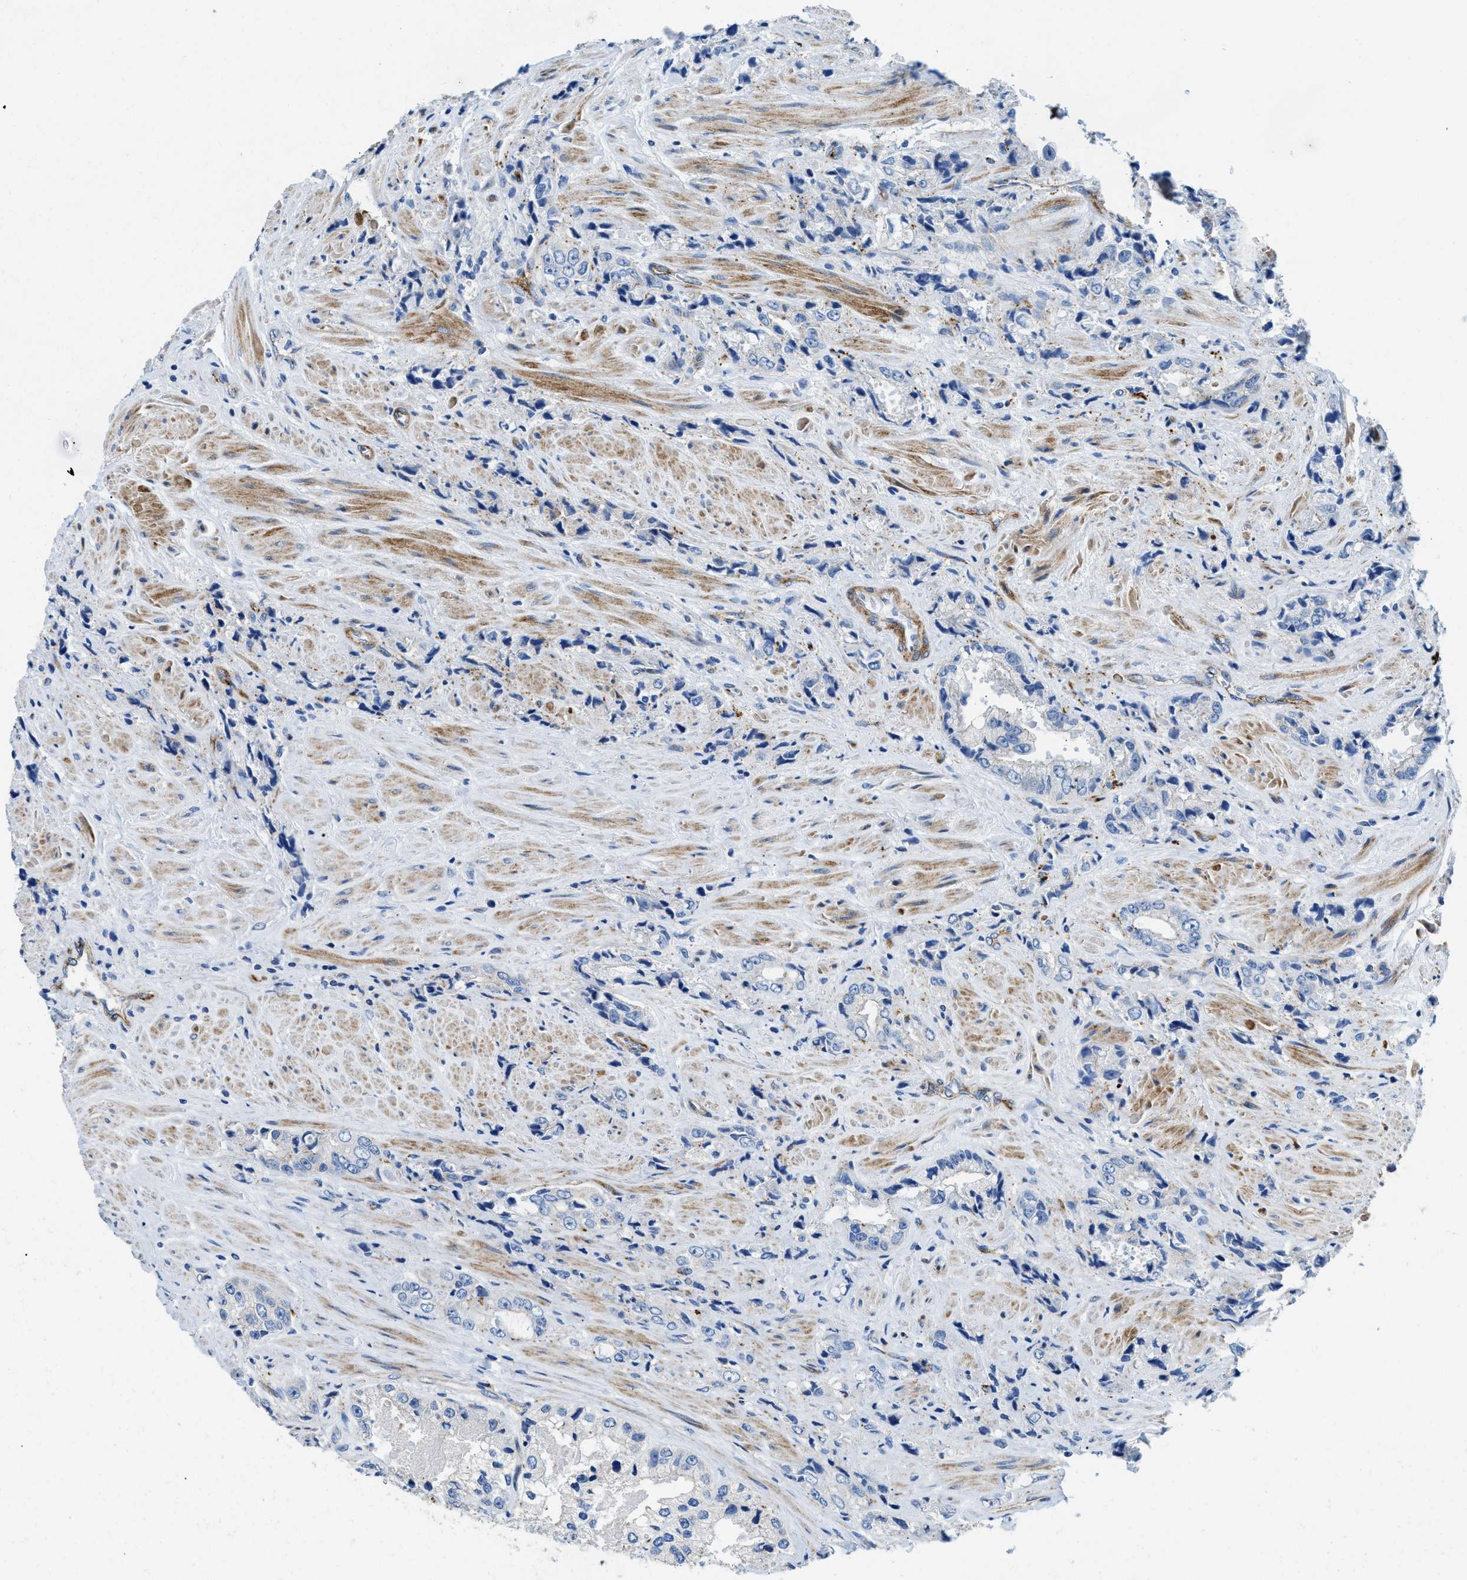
{"staining": {"intensity": "negative", "quantity": "none", "location": "none"}, "tissue": "prostate cancer", "cell_type": "Tumor cells", "image_type": "cancer", "snomed": [{"axis": "morphology", "description": "Adenocarcinoma, High grade"}, {"axis": "topography", "description": "Prostate"}], "caption": "IHC image of neoplastic tissue: prostate cancer stained with DAB exhibits no significant protein staining in tumor cells.", "gene": "CUTA", "patient": {"sex": "male", "age": 61}}